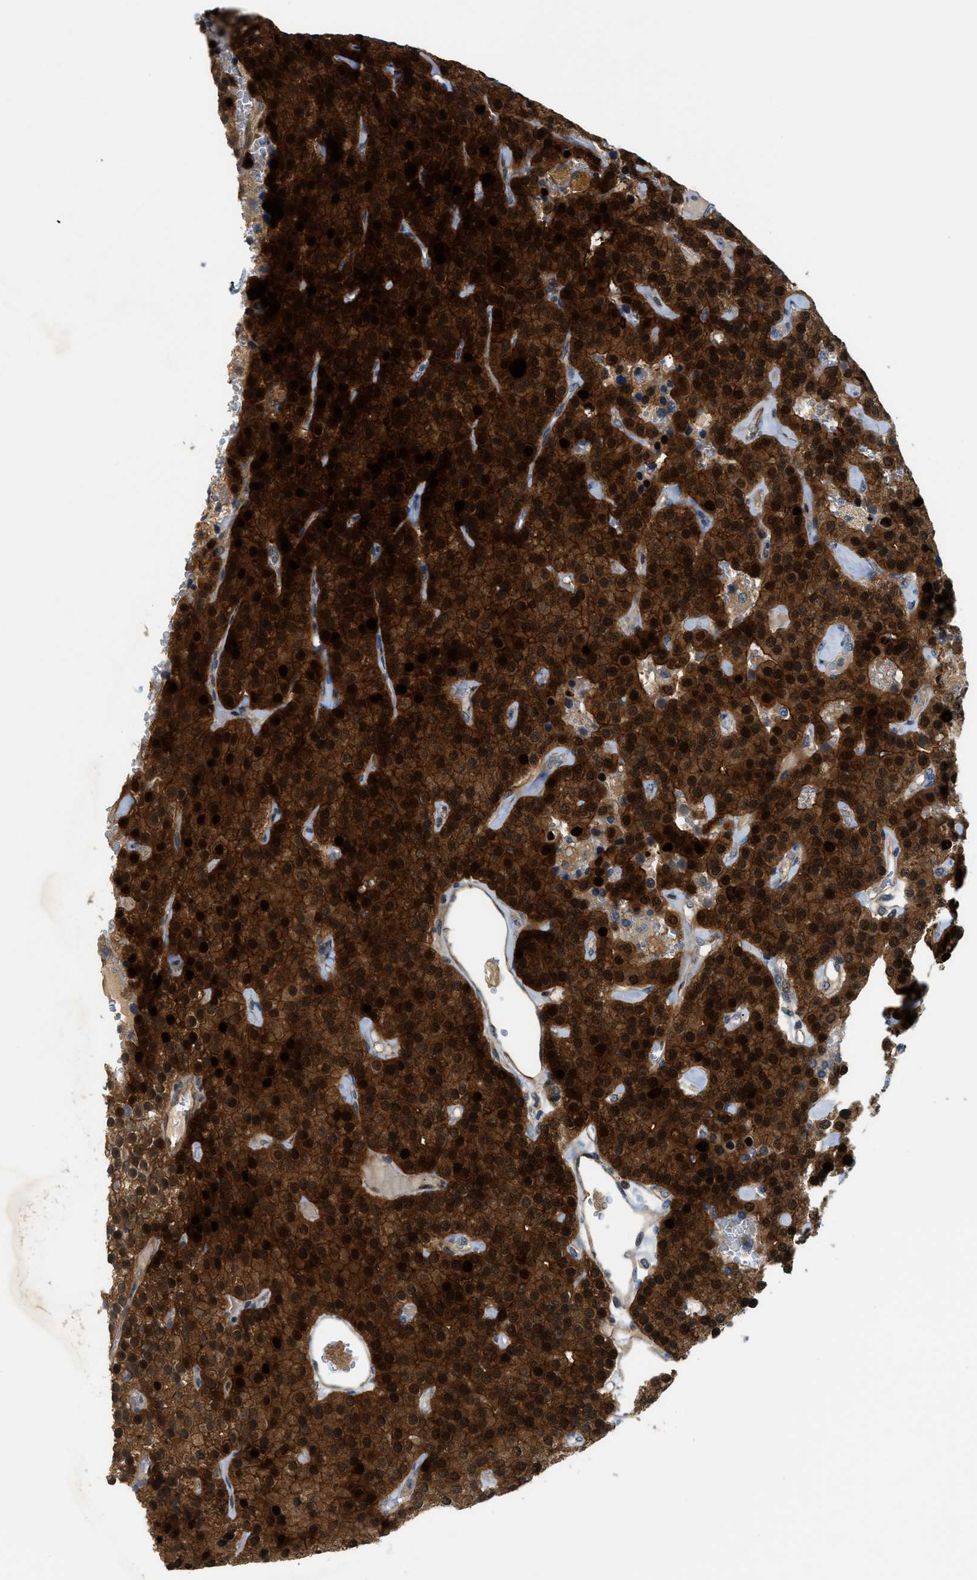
{"staining": {"intensity": "strong", "quantity": ">75%", "location": "cytoplasmic/membranous,nuclear"}, "tissue": "parathyroid gland", "cell_type": "Glandular cells", "image_type": "normal", "snomed": [{"axis": "morphology", "description": "Normal tissue, NOS"}, {"axis": "morphology", "description": "Adenoma, NOS"}, {"axis": "topography", "description": "Parathyroid gland"}], "caption": "High-magnification brightfield microscopy of benign parathyroid gland stained with DAB (brown) and counterstained with hematoxylin (blue). glandular cells exhibit strong cytoplasmic/membranous,nuclear positivity is present in about>75% of cells. The protein of interest is stained brown, and the nuclei are stained in blue (DAB (3,3'-diaminobenzidine) IHC with brightfield microscopy, high magnification).", "gene": "TRAK2", "patient": {"sex": "female", "age": 86}}